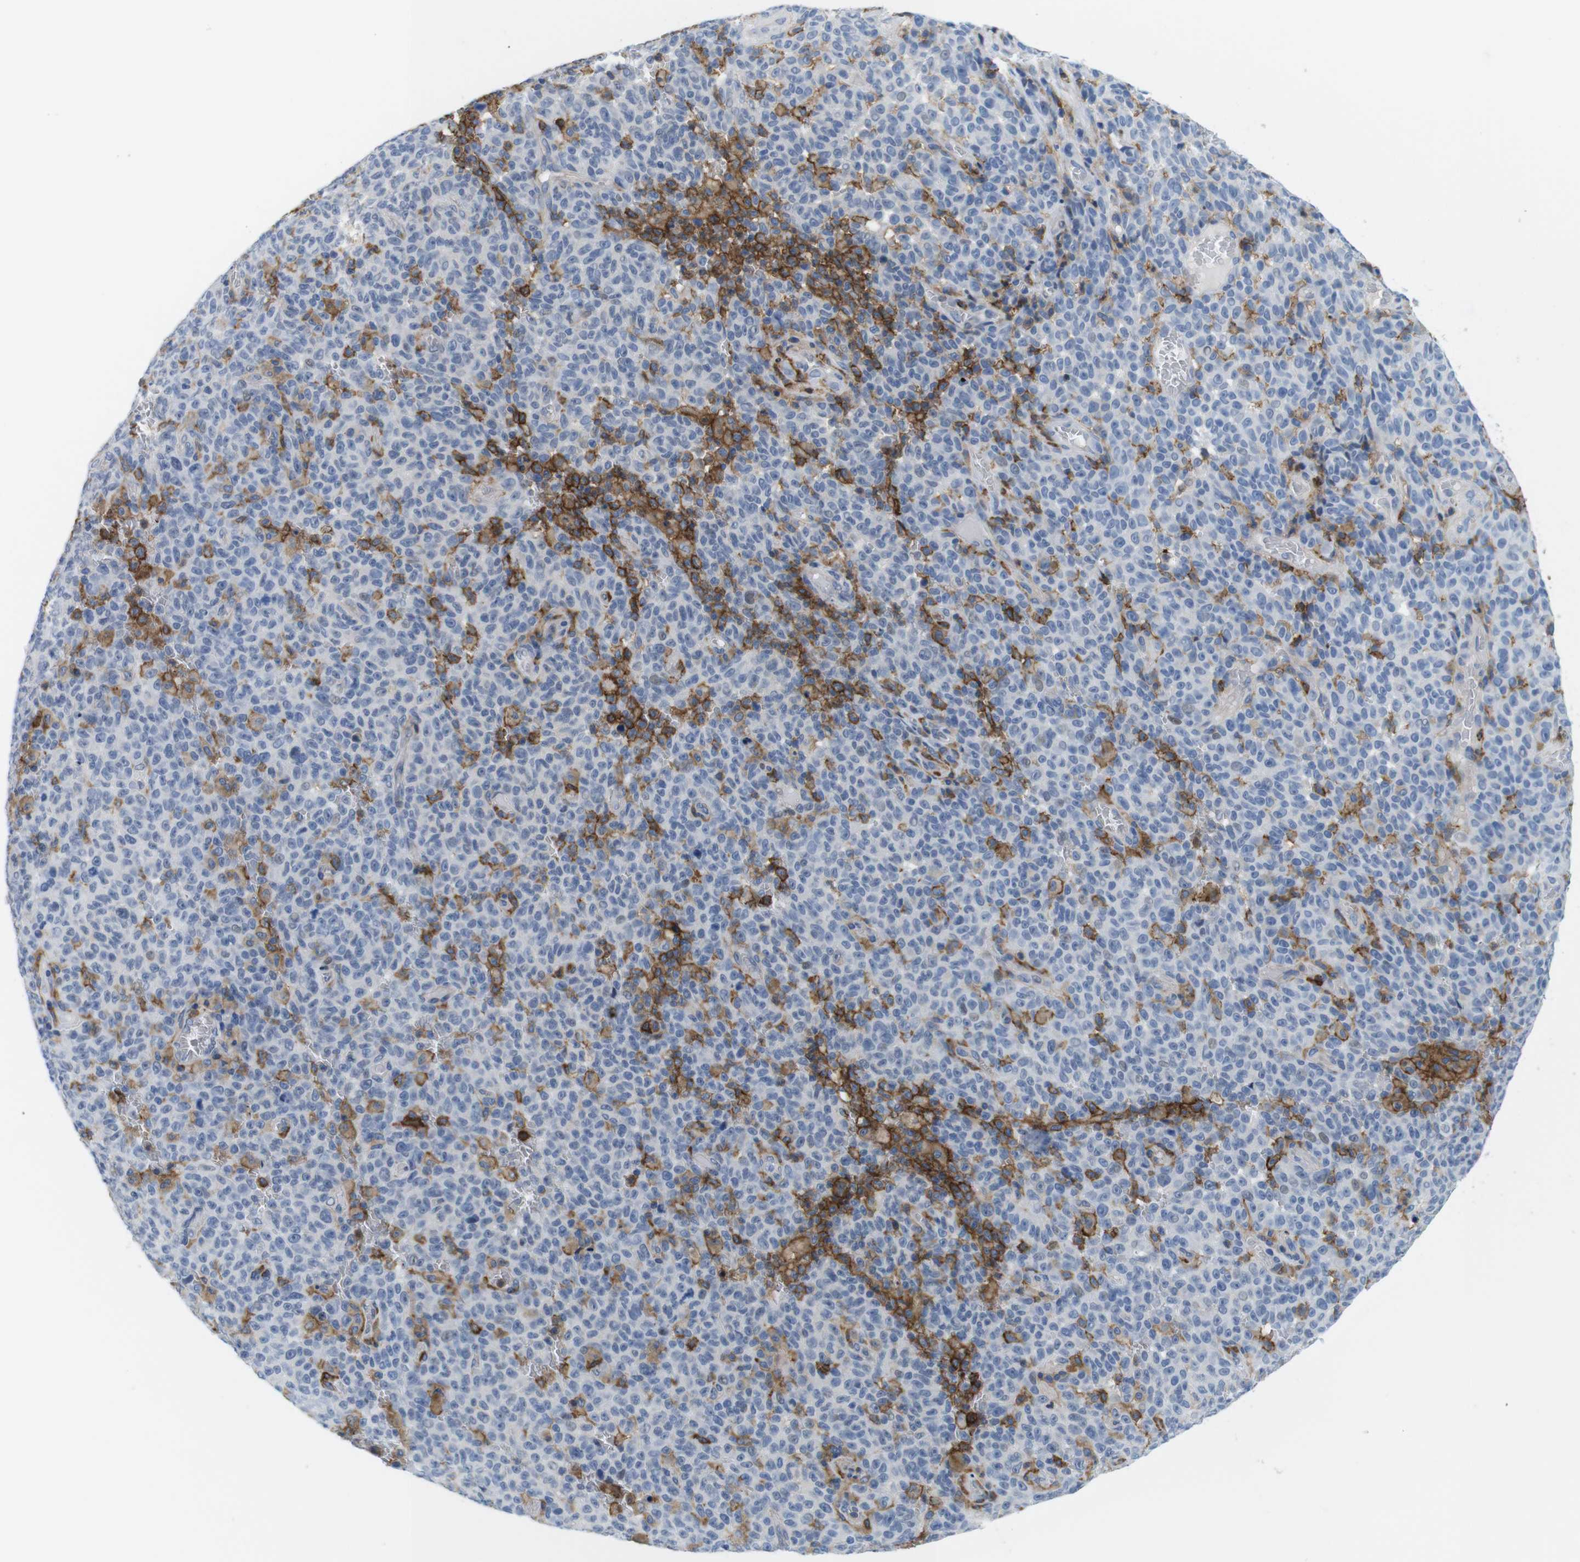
{"staining": {"intensity": "negative", "quantity": "none", "location": "none"}, "tissue": "melanoma", "cell_type": "Tumor cells", "image_type": "cancer", "snomed": [{"axis": "morphology", "description": "Malignant melanoma, NOS"}, {"axis": "topography", "description": "Skin"}], "caption": "High magnification brightfield microscopy of melanoma stained with DAB (3,3'-diaminobenzidine) (brown) and counterstained with hematoxylin (blue): tumor cells show no significant expression.", "gene": "CD300C", "patient": {"sex": "female", "age": 82}}